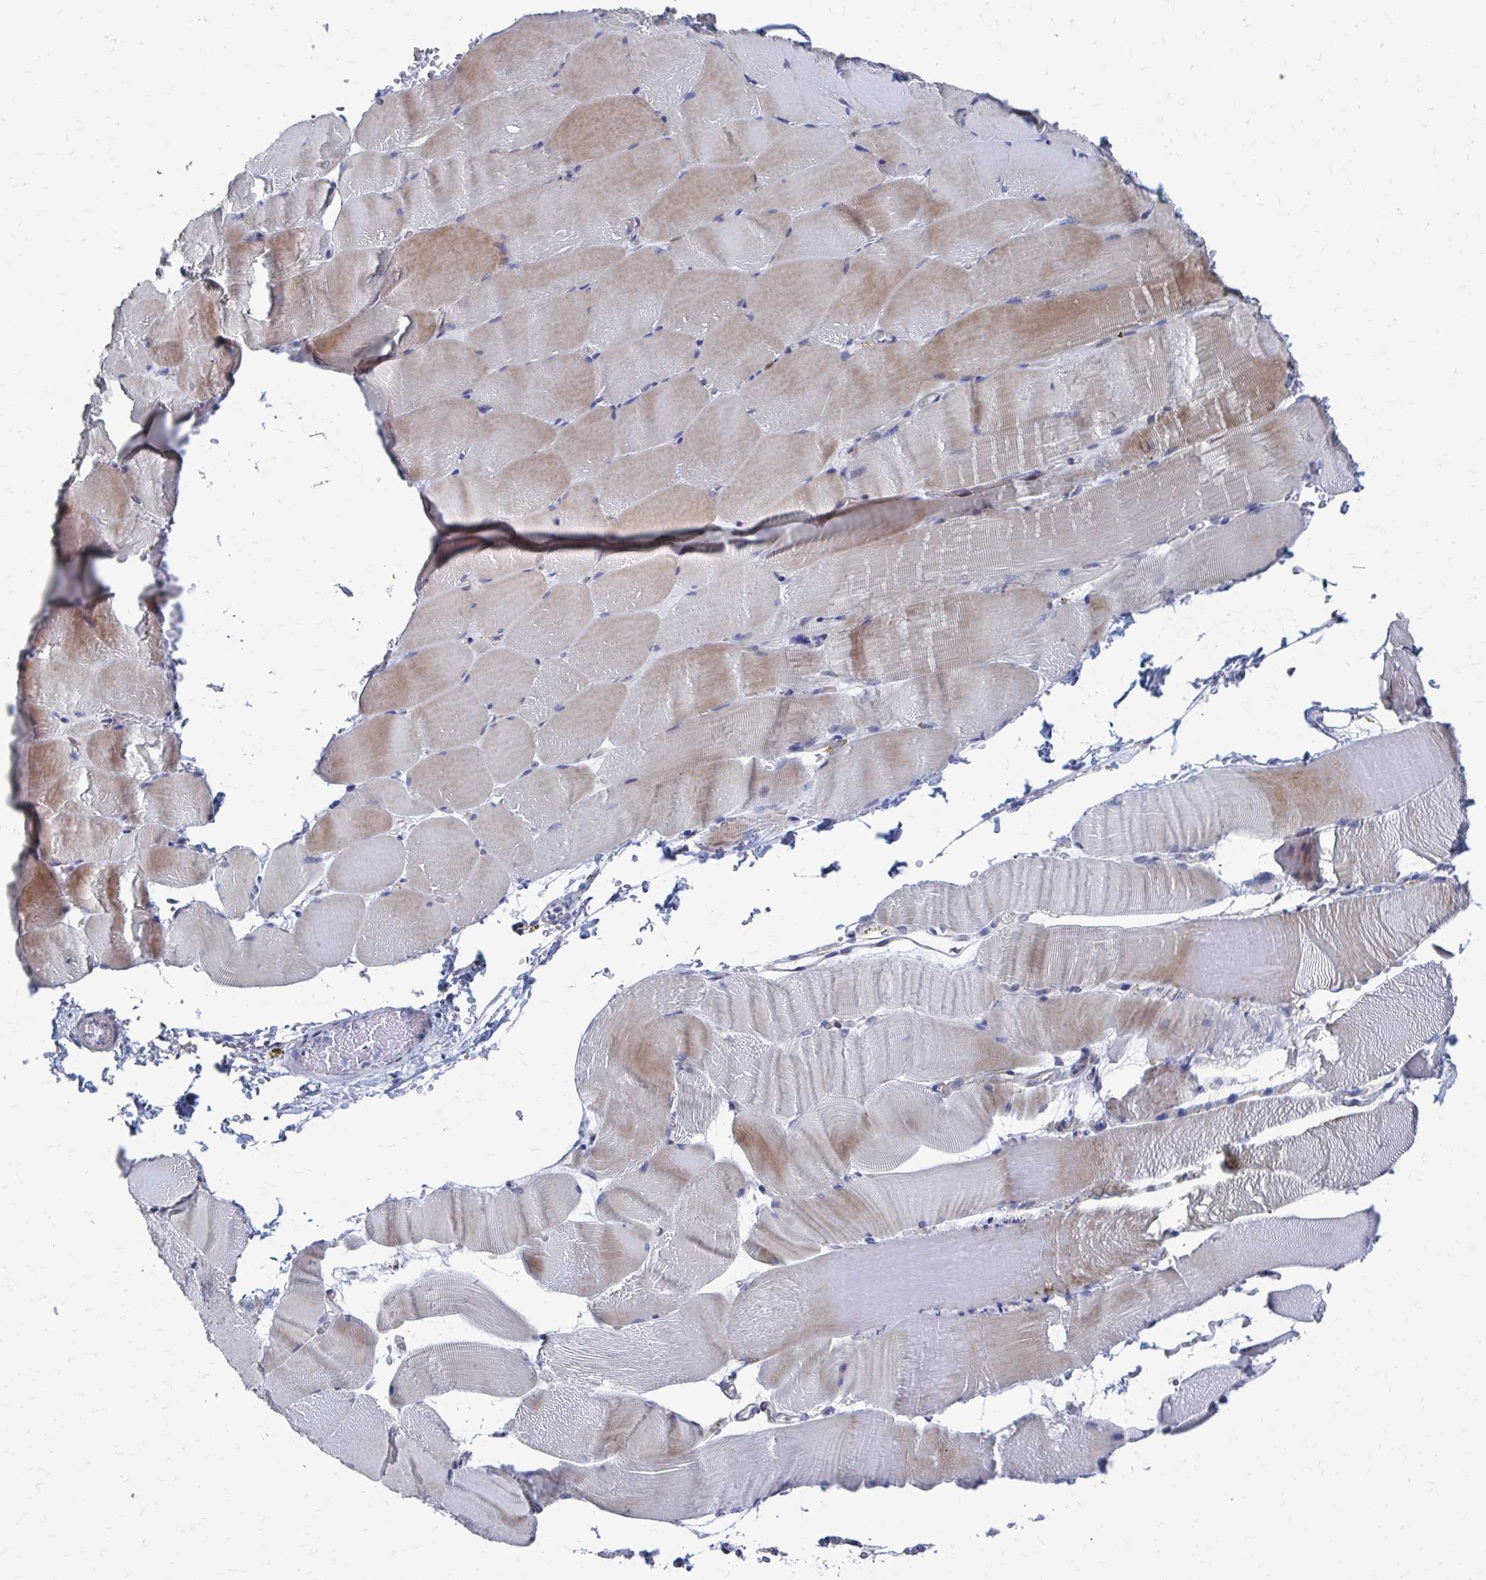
{"staining": {"intensity": "weak", "quantity": "<25%", "location": "cytoplasmic/membranous"}, "tissue": "skeletal muscle", "cell_type": "Myocytes", "image_type": "normal", "snomed": [{"axis": "morphology", "description": "Normal tissue, NOS"}, {"axis": "topography", "description": "Skeletal muscle"}], "caption": "DAB immunohistochemical staining of unremarkable skeletal muscle shows no significant expression in myocytes.", "gene": "PLEKHG7", "patient": {"sex": "female", "age": 37}}